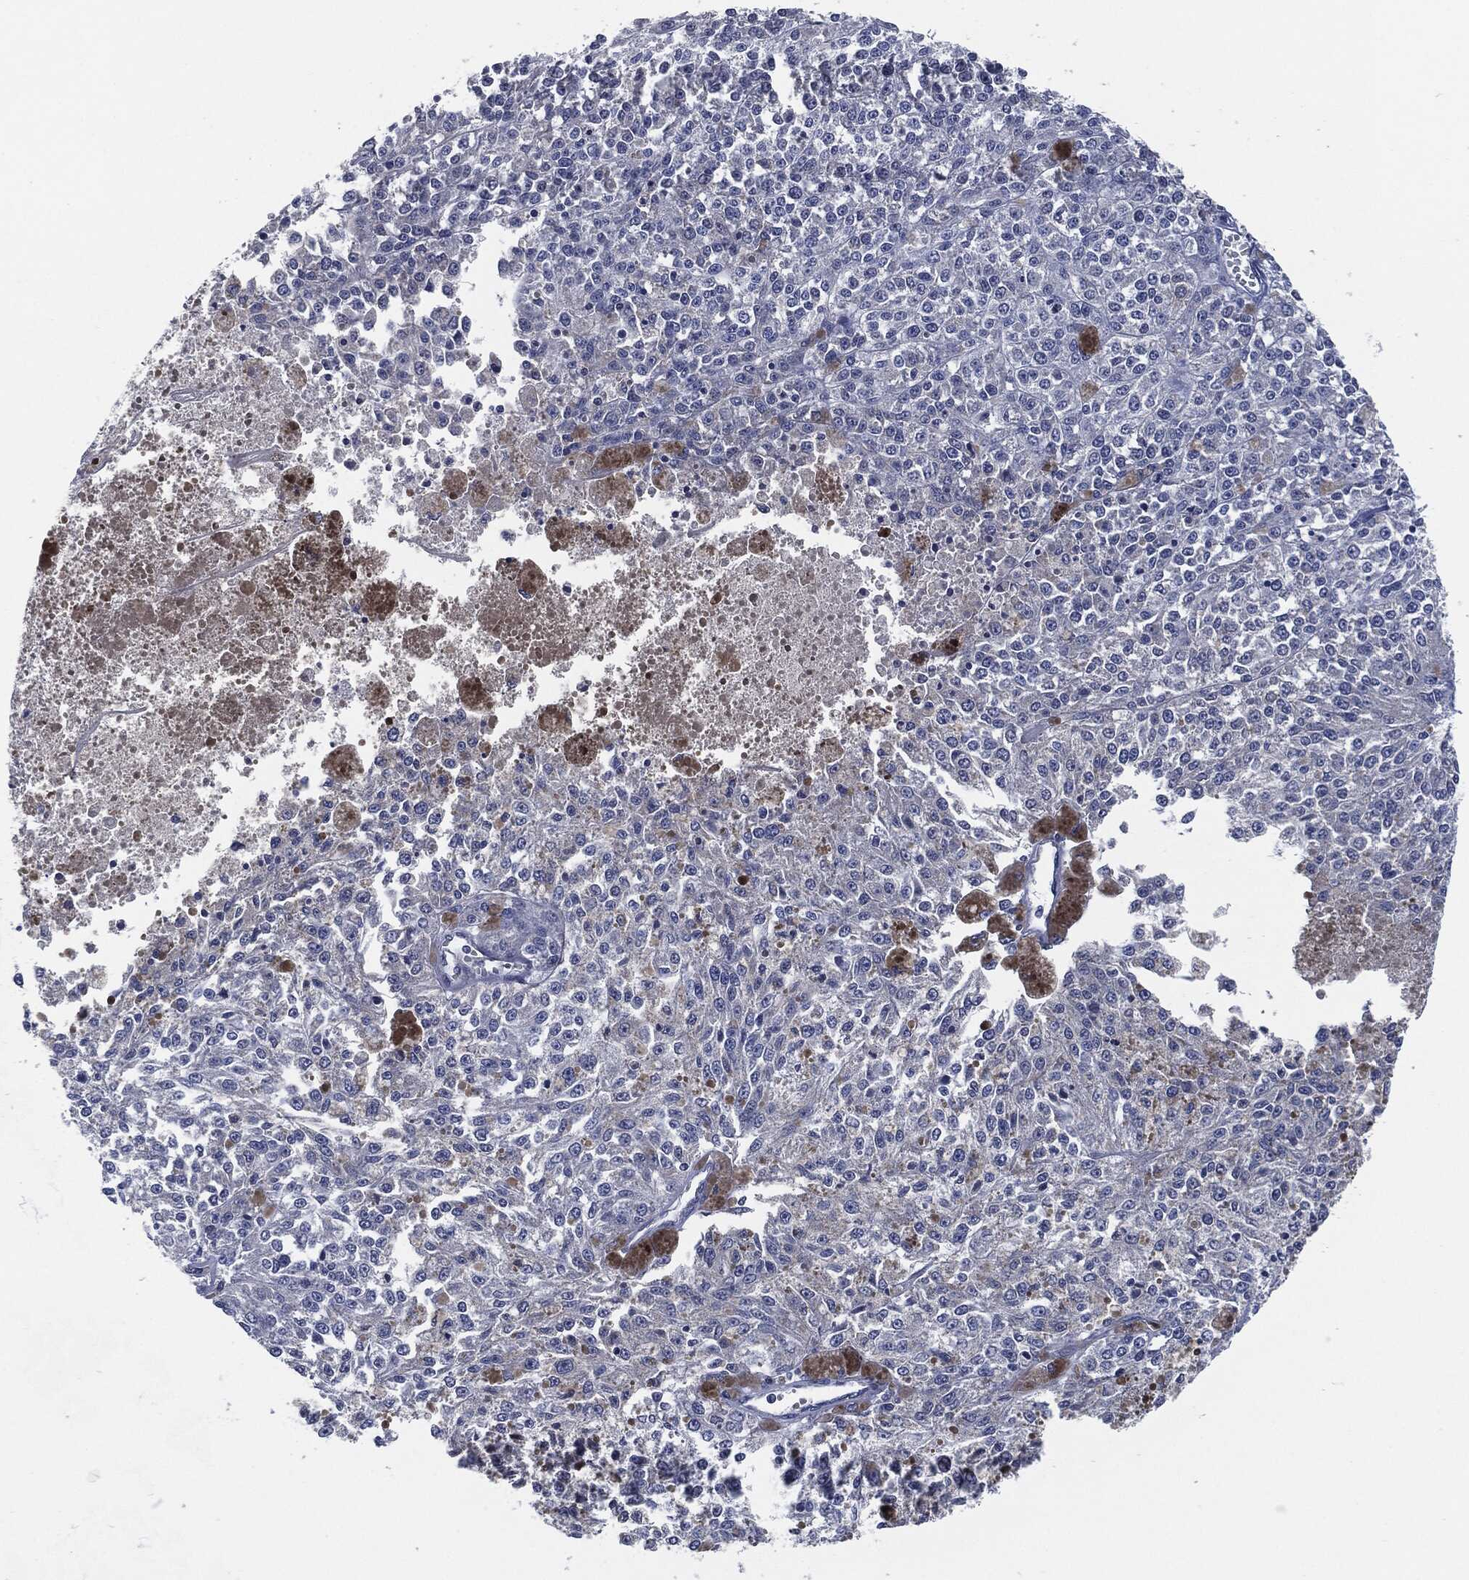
{"staining": {"intensity": "negative", "quantity": "none", "location": "none"}, "tissue": "melanoma", "cell_type": "Tumor cells", "image_type": "cancer", "snomed": [{"axis": "morphology", "description": "Malignant melanoma, Metastatic site"}, {"axis": "topography", "description": "Lymph node"}], "caption": "Immunohistochemistry image of neoplastic tissue: human malignant melanoma (metastatic site) stained with DAB exhibits no significant protein positivity in tumor cells.", "gene": "IL2RG", "patient": {"sex": "female", "age": 64}}